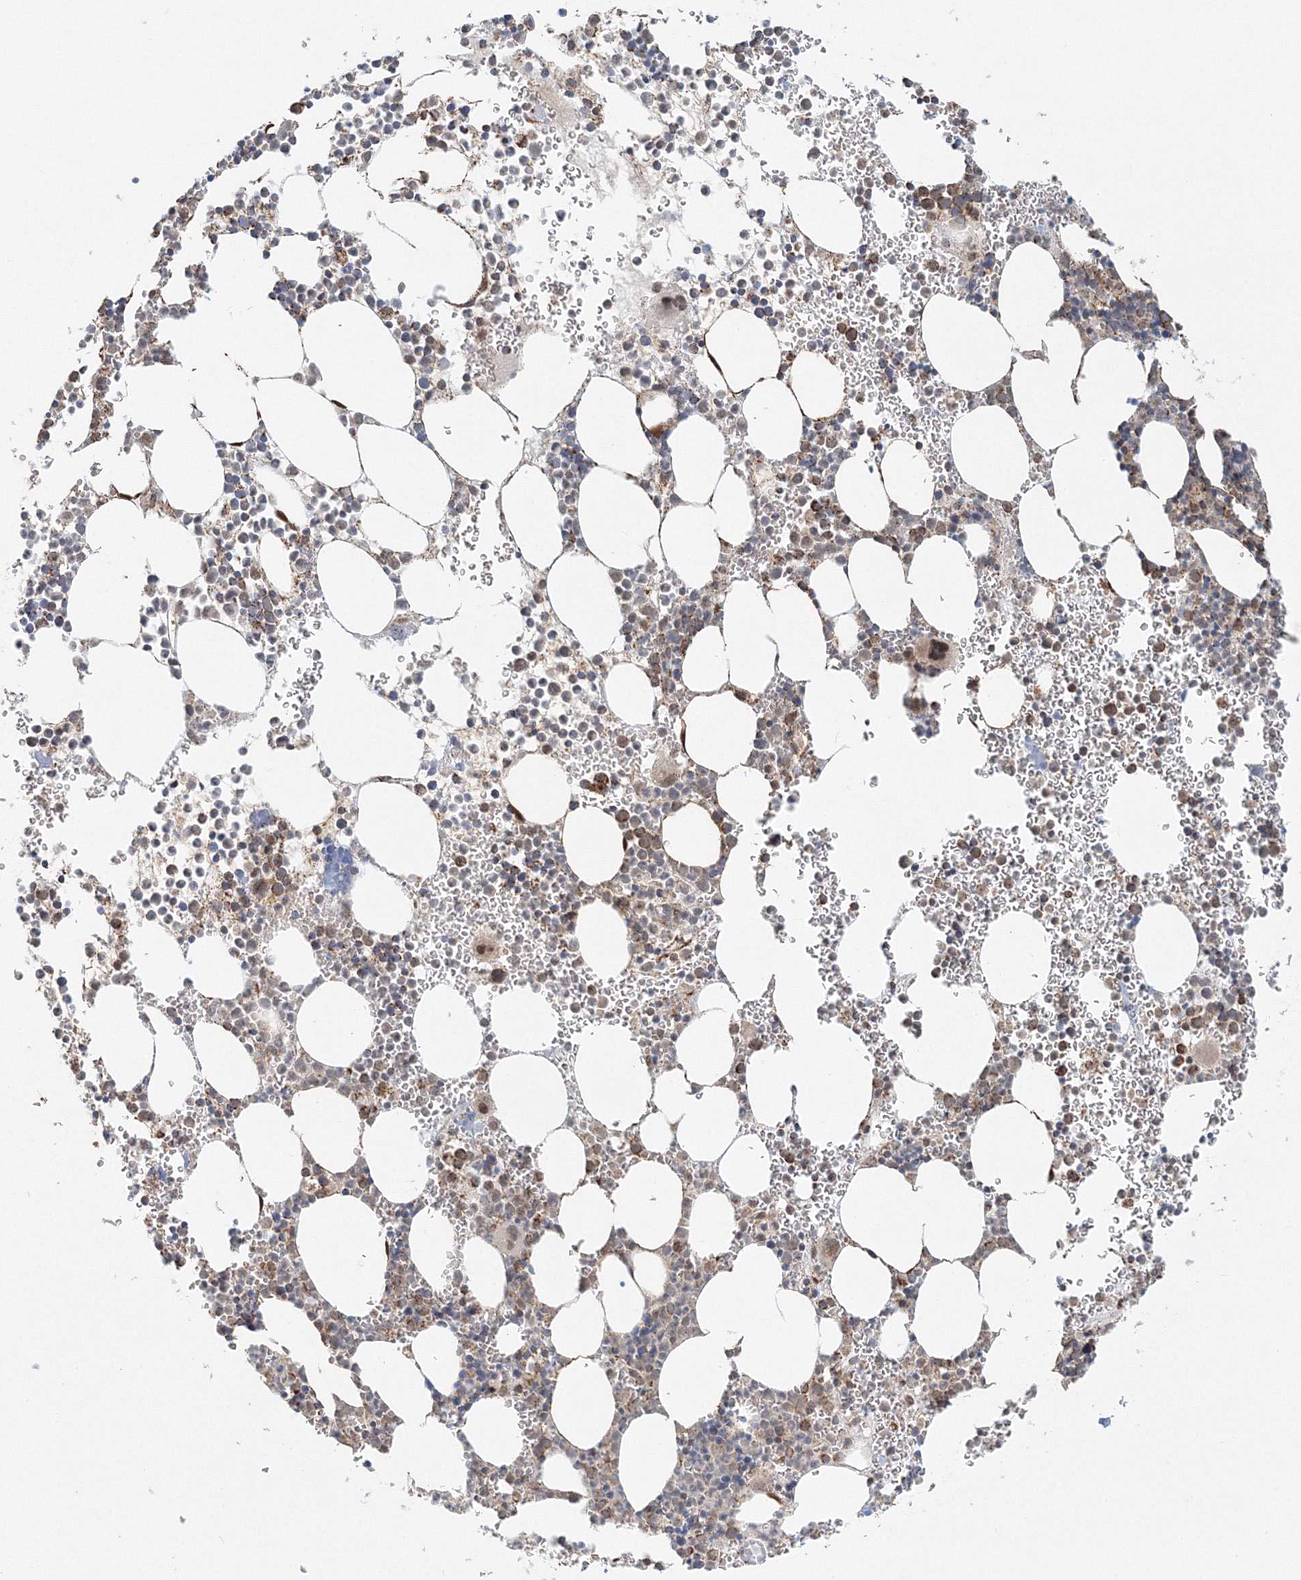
{"staining": {"intensity": "moderate", "quantity": "25%-75%", "location": "cytoplasmic/membranous"}, "tissue": "bone marrow", "cell_type": "Hematopoietic cells", "image_type": "normal", "snomed": [{"axis": "morphology", "description": "Normal tissue, NOS"}, {"axis": "topography", "description": "Bone marrow"}], "caption": "A photomicrograph of human bone marrow stained for a protein demonstrates moderate cytoplasmic/membranous brown staining in hematopoietic cells. The staining is performed using DAB brown chromogen to label protein expression. The nuclei are counter-stained blue using hematoxylin.", "gene": "PSMD6", "patient": {"sex": "female", "age": 78}}